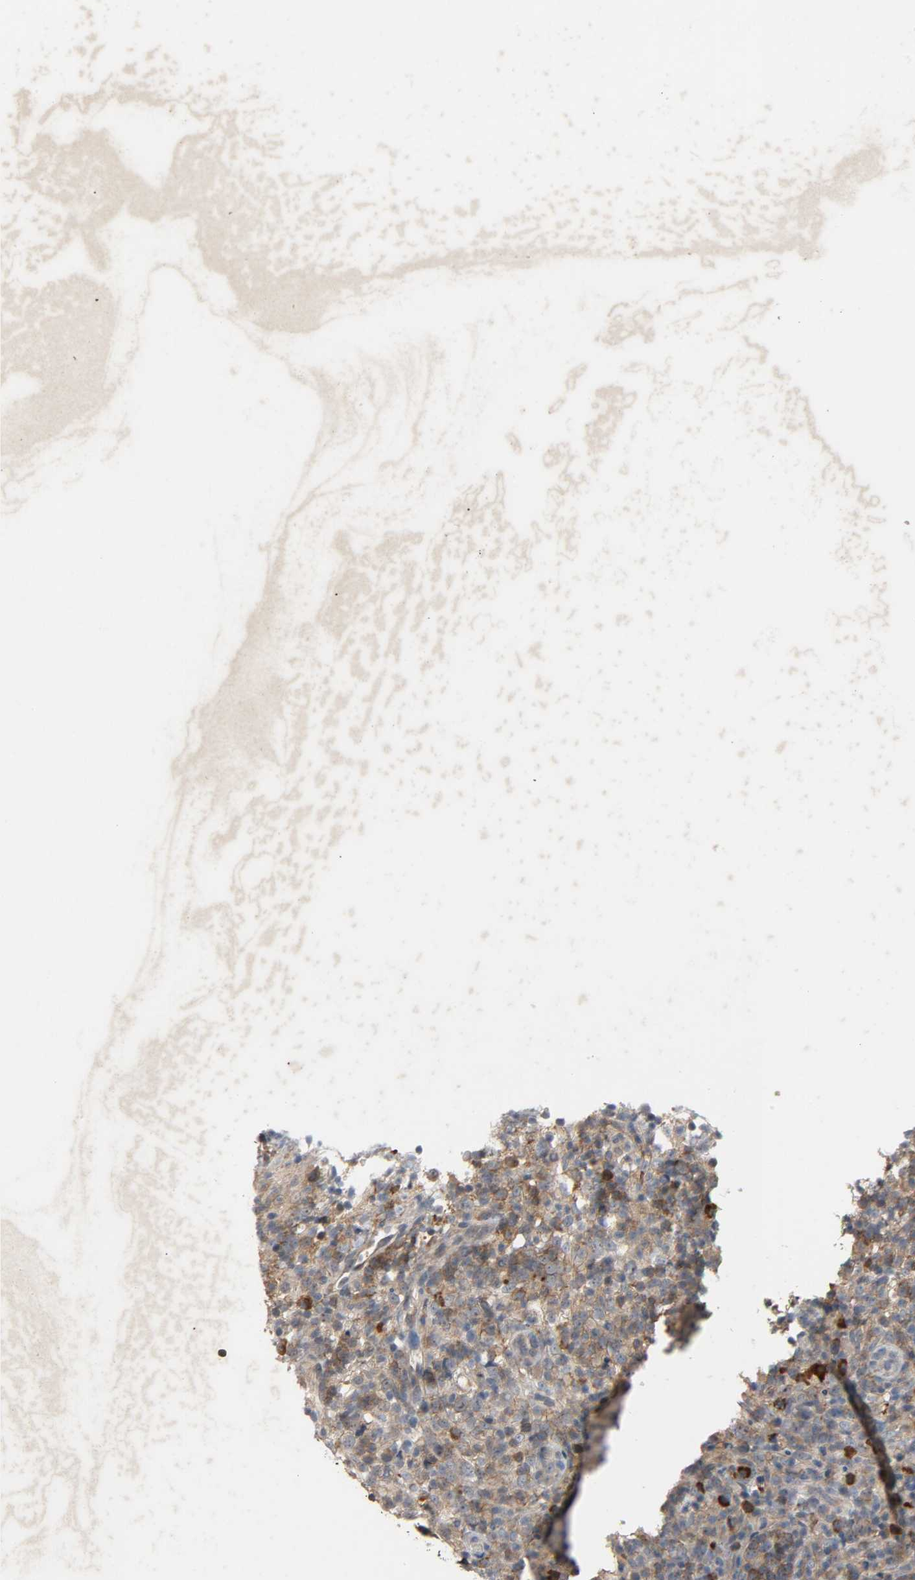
{"staining": {"intensity": "moderate", "quantity": ">75%", "location": "cytoplasmic/membranous"}, "tissue": "lymphoma", "cell_type": "Tumor cells", "image_type": "cancer", "snomed": [{"axis": "morphology", "description": "Malignant lymphoma, non-Hodgkin's type, High grade"}, {"axis": "topography", "description": "Lymph node"}], "caption": "Immunohistochemistry (IHC) micrograph of human lymphoma stained for a protein (brown), which shows medium levels of moderate cytoplasmic/membranous expression in approximately >75% of tumor cells.", "gene": "CD4", "patient": {"sex": "female", "age": 76}}